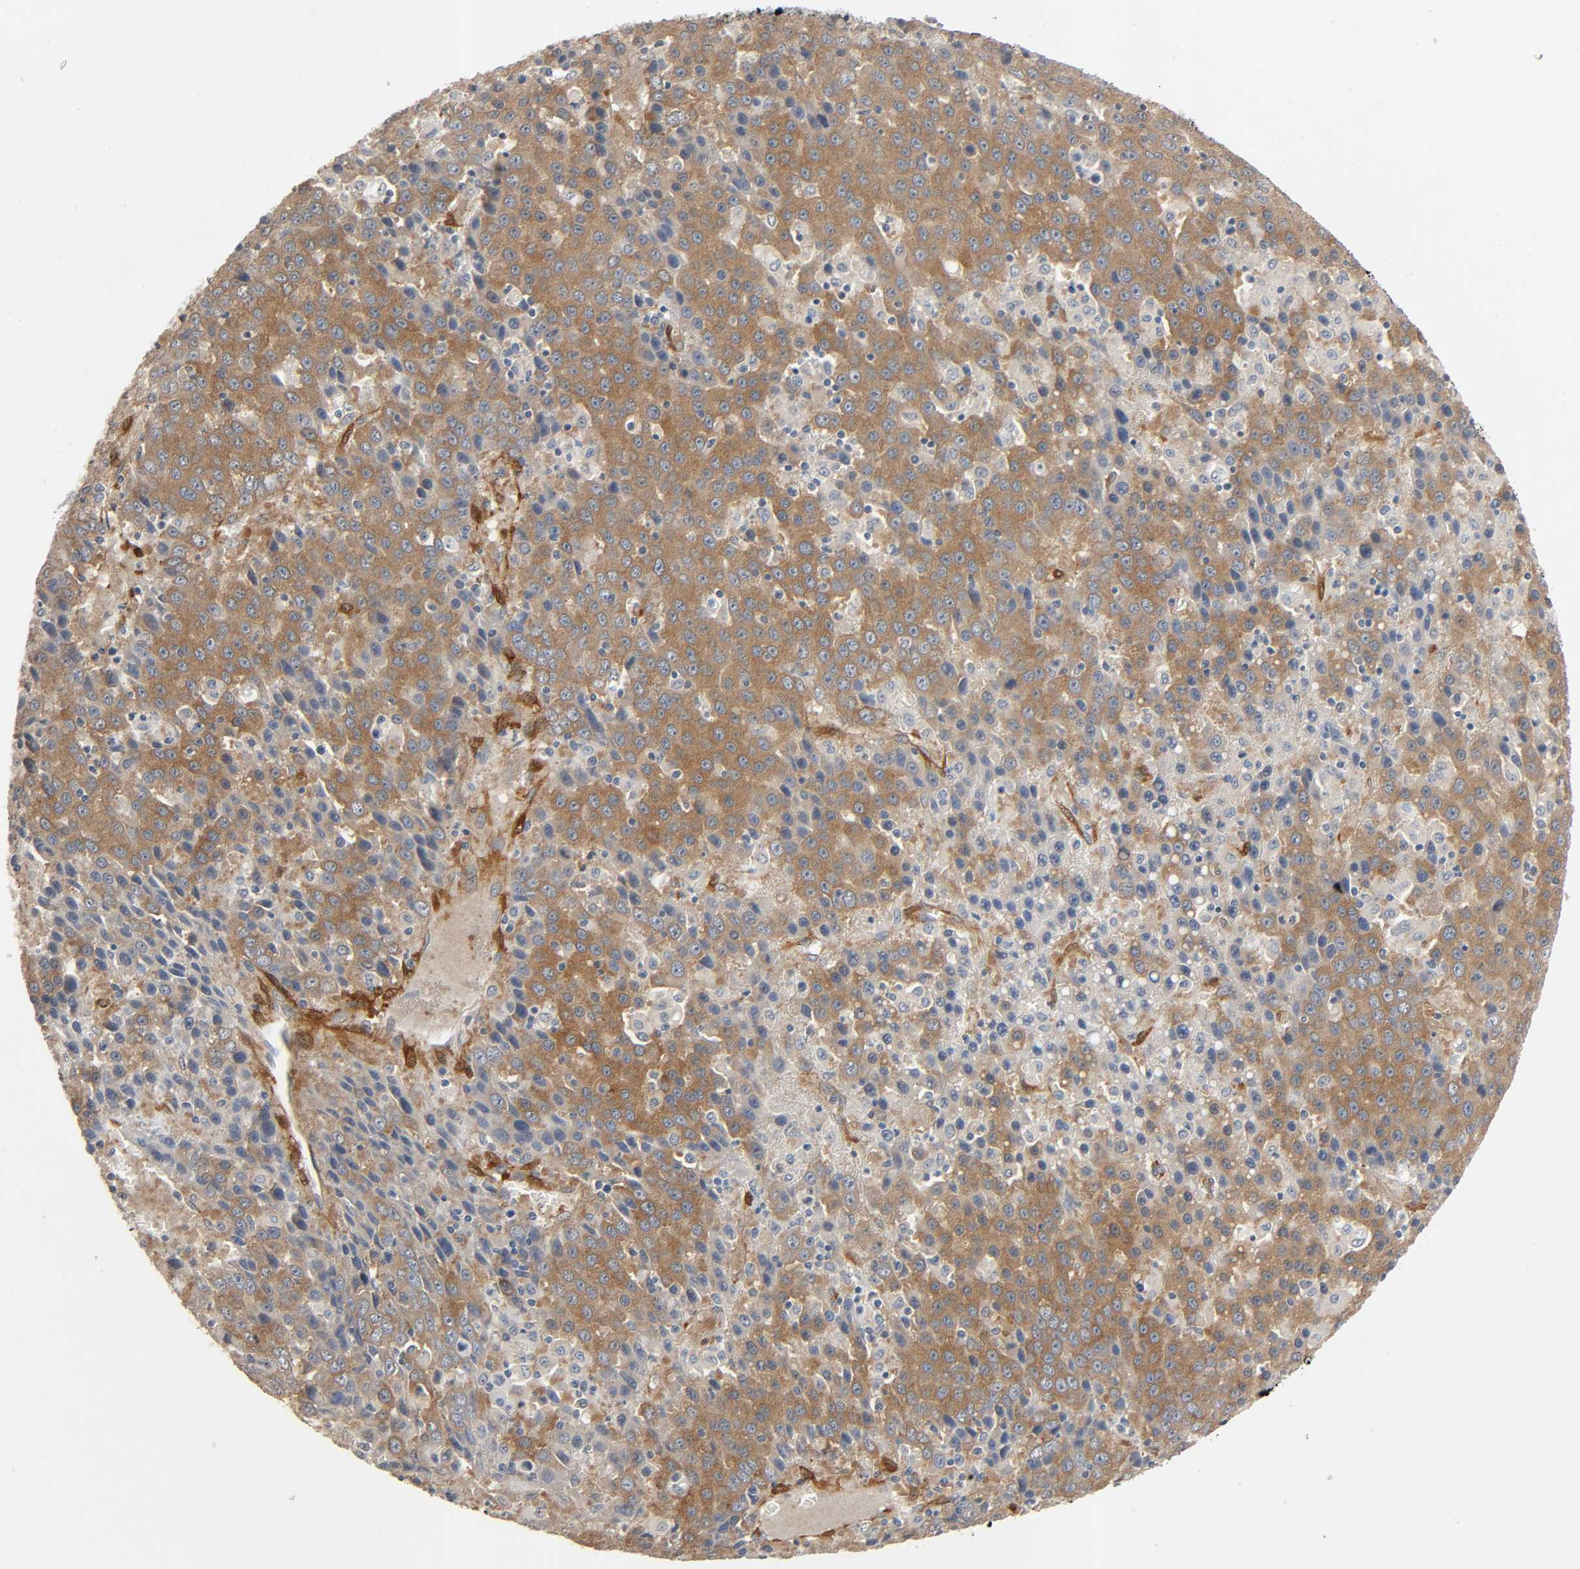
{"staining": {"intensity": "moderate", "quantity": "25%-75%", "location": "cytoplasmic/membranous"}, "tissue": "liver cancer", "cell_type": "Tumor cells", "image_type": "cancer", "snomed": [{"axis": "morphology", "description": "Carcinoma, Hepatocellular, NOS"}, {"axis": "topography", "description": "Liver"}], "caption": "IHC of human hepatocellular carcinoma (liver) reveals medium levels of moderate cytoplasmic/membranous positivity in approximately 25%-75% of tumor cells. (DAB (3,3'-diaminobenzidine) IHC, brown staining for protein, blue staining for nuclei).", "gene": "PTK2", "patient": {"sex": "female", "age": 53}}